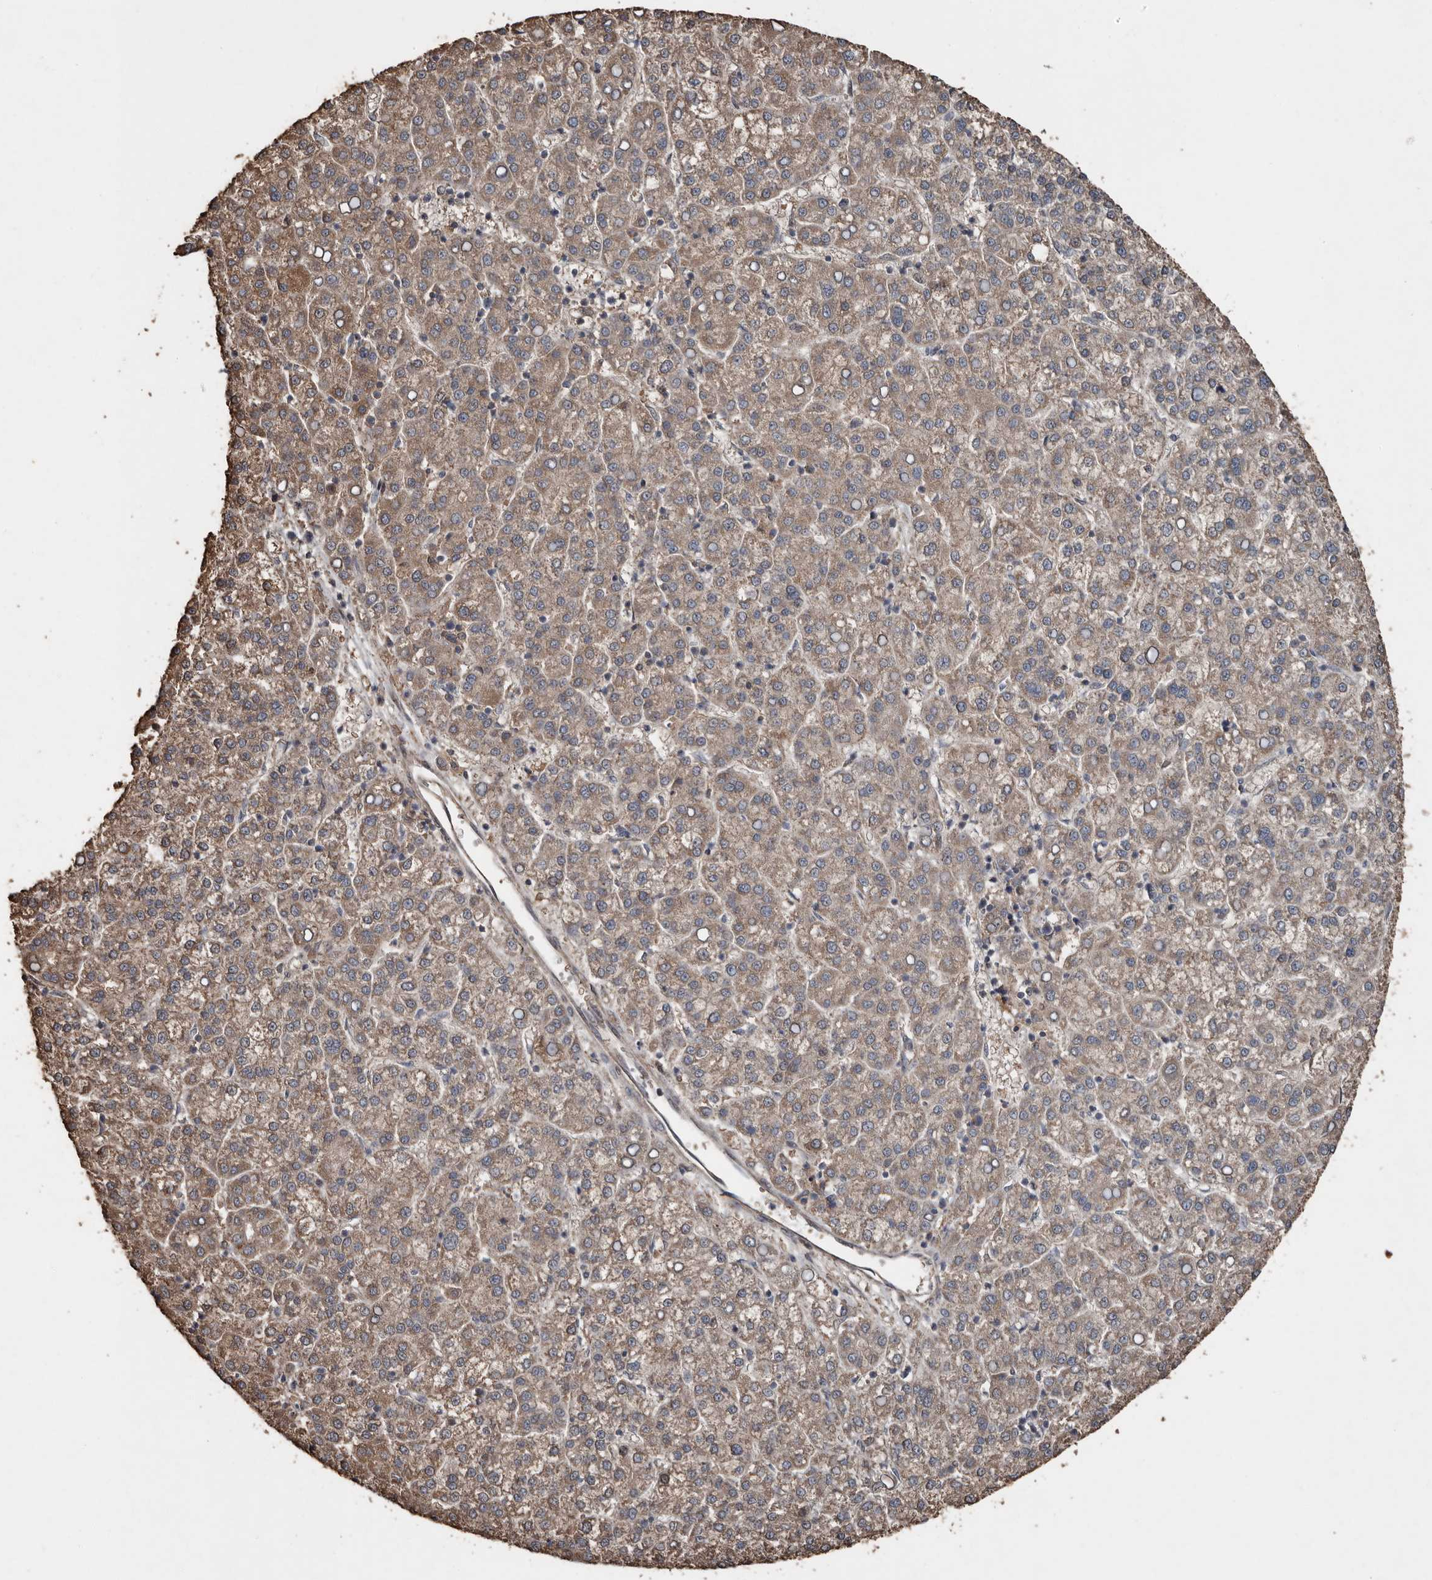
{"staining": {"intensity": "weak", "quantity": ">75%", "location": "cytoplasmic/membranous"}, "tissue": "liver cancer", "cell_type": "Tumor cells", "image_type": "cancer", "snomed": [{"axis": "morphology", "description": "Carcinoma, Hepatocellular, NOS"}, {"axis": "topography", "description": "Liver"}], "caption": "Liver cancer (hepatocellular carcinoma) stained for a protein (brown) exhibits weak cytoplasmic/membranous positive expression in about >75% of tumor cells.", "gene": "RANBP17", "patient": {"sex": "female", "age": 58}}